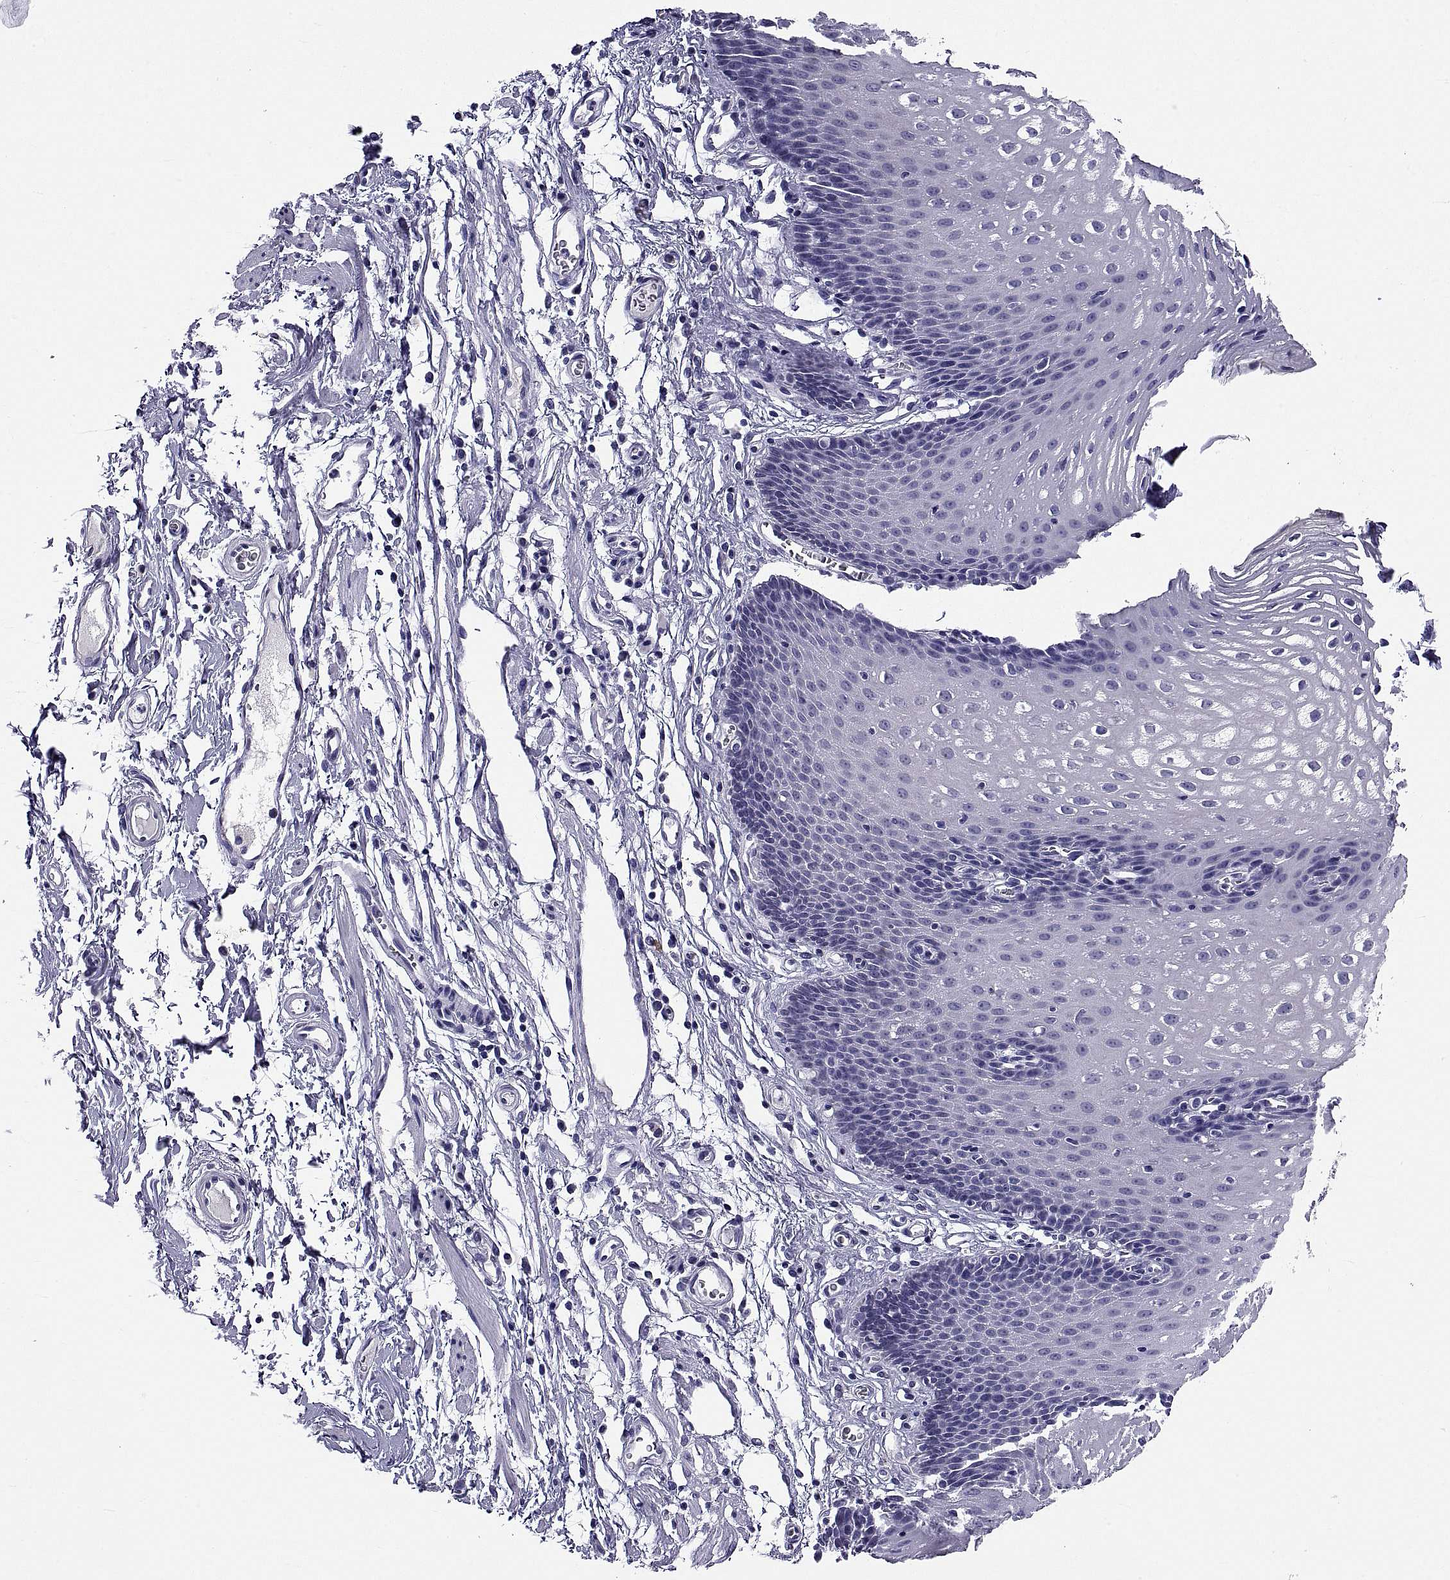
{"staining": {"intensity": "negative", "quantity": "none", "location": "none"}, "tissue": "esophagus", "cell_type": "Squamous epithelial cells", "image_type": "normal", "snomed": [{"axis": "morphology", "description": "Normal tissue, NOS"}, {"axis": "topography", "description": "Esophagus"}], "caption": "High power microscopy photomicrograph of an immunohistochemistry (IHC) histopathology image of normal esophagus, revealing no significant positivity in squamous epithelial cells.", "gene": "TGFBR3L", "patient": {"sex": "male", "age": 72}}